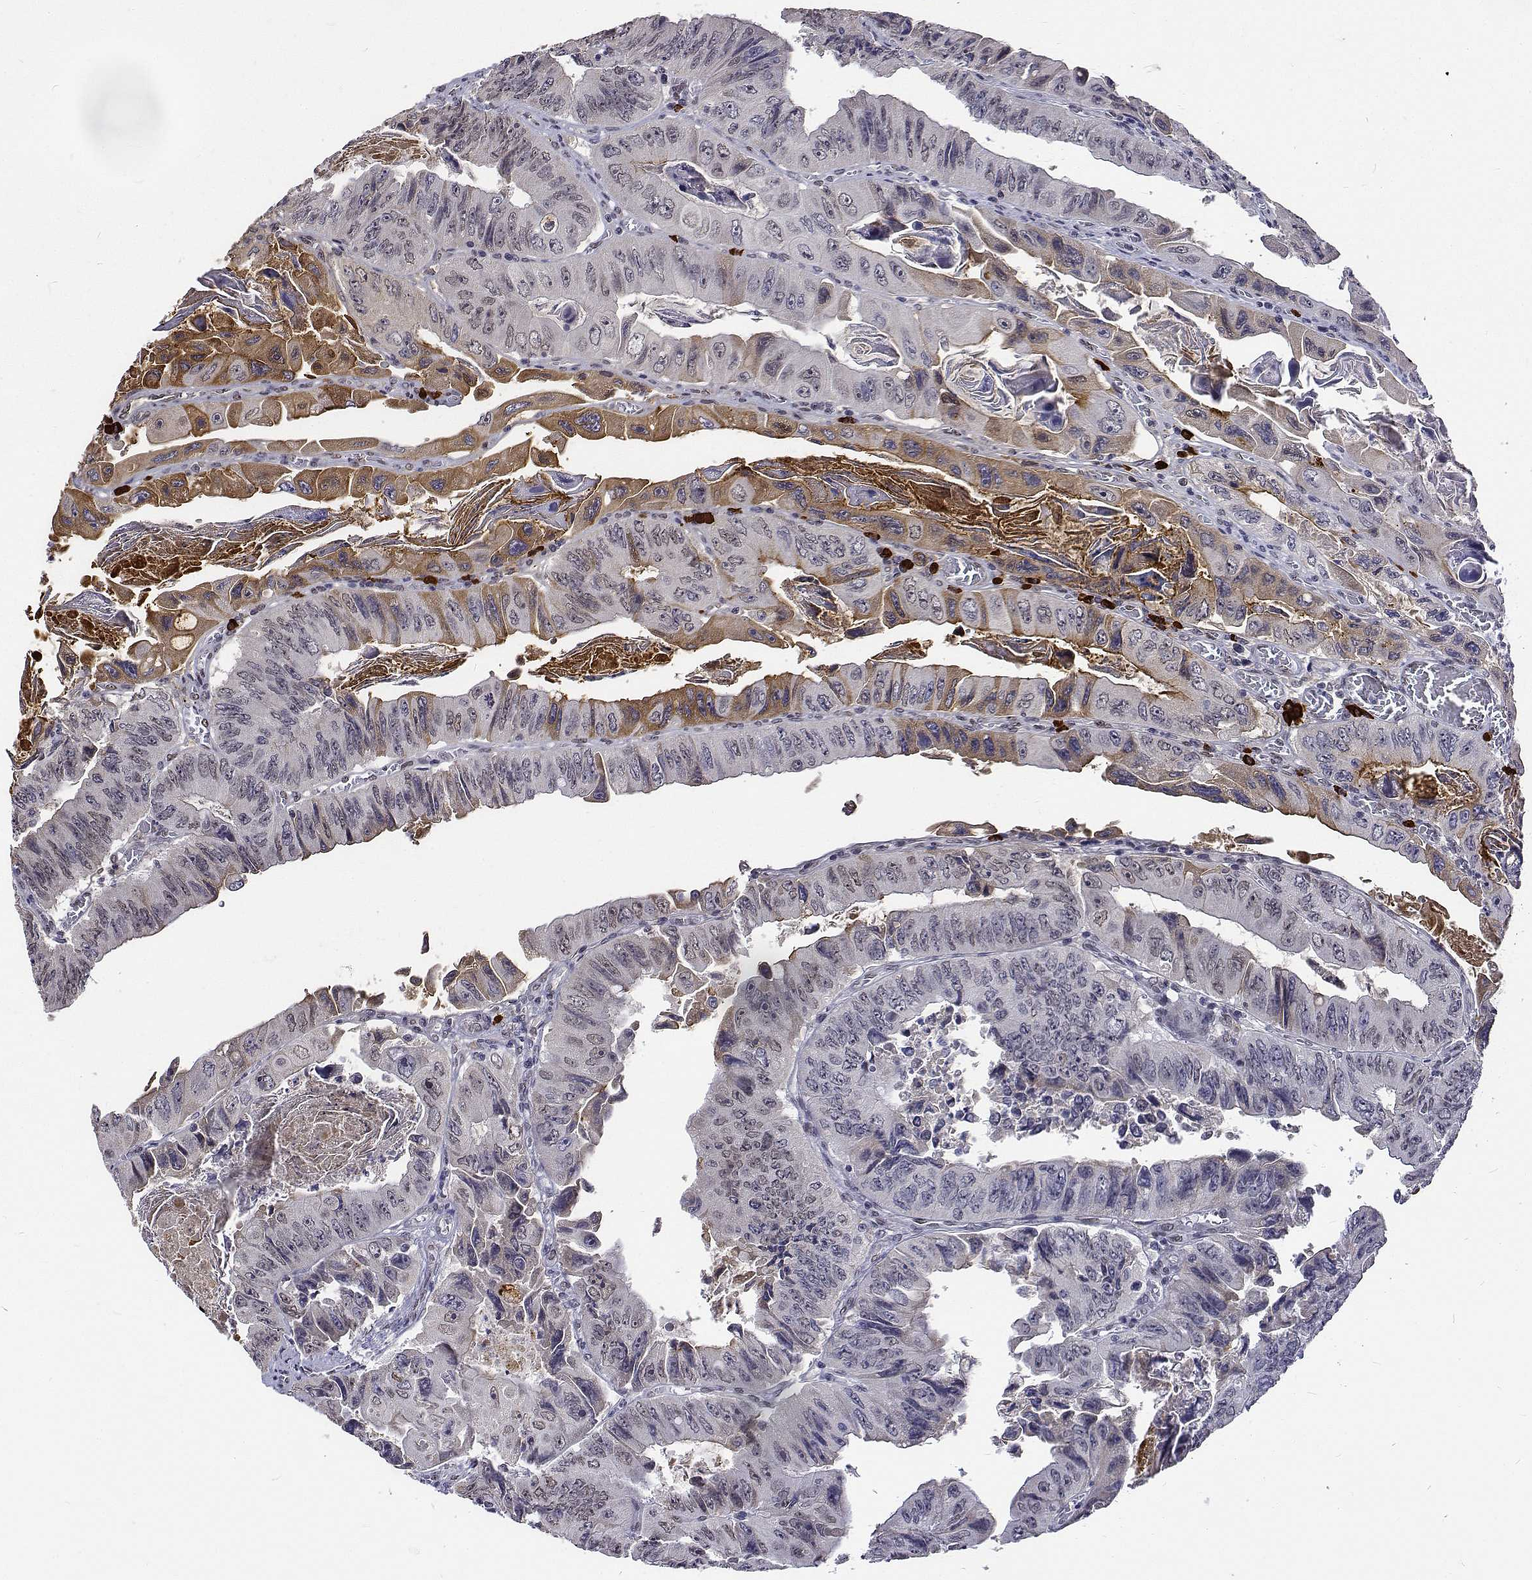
{"staining": {"intensity": "weak", "quantity": "<25%", "location": "cytoplasmic/membranous,nuclear"}, "tissue": "colorectal cancer", "cell_type": "Tumor cells", "image_type": "cancer", "snomed": [{"axis": "morphology", "description": "Adenocarcinoma, NOS"}, {"axis": "topography", "description": "Colon"}], "caption": "The histopathology image displays no staining of tumor cells in colorectal cancer.", "gene": "ATRX", "patient": {"sex": "female", "age": 84}}